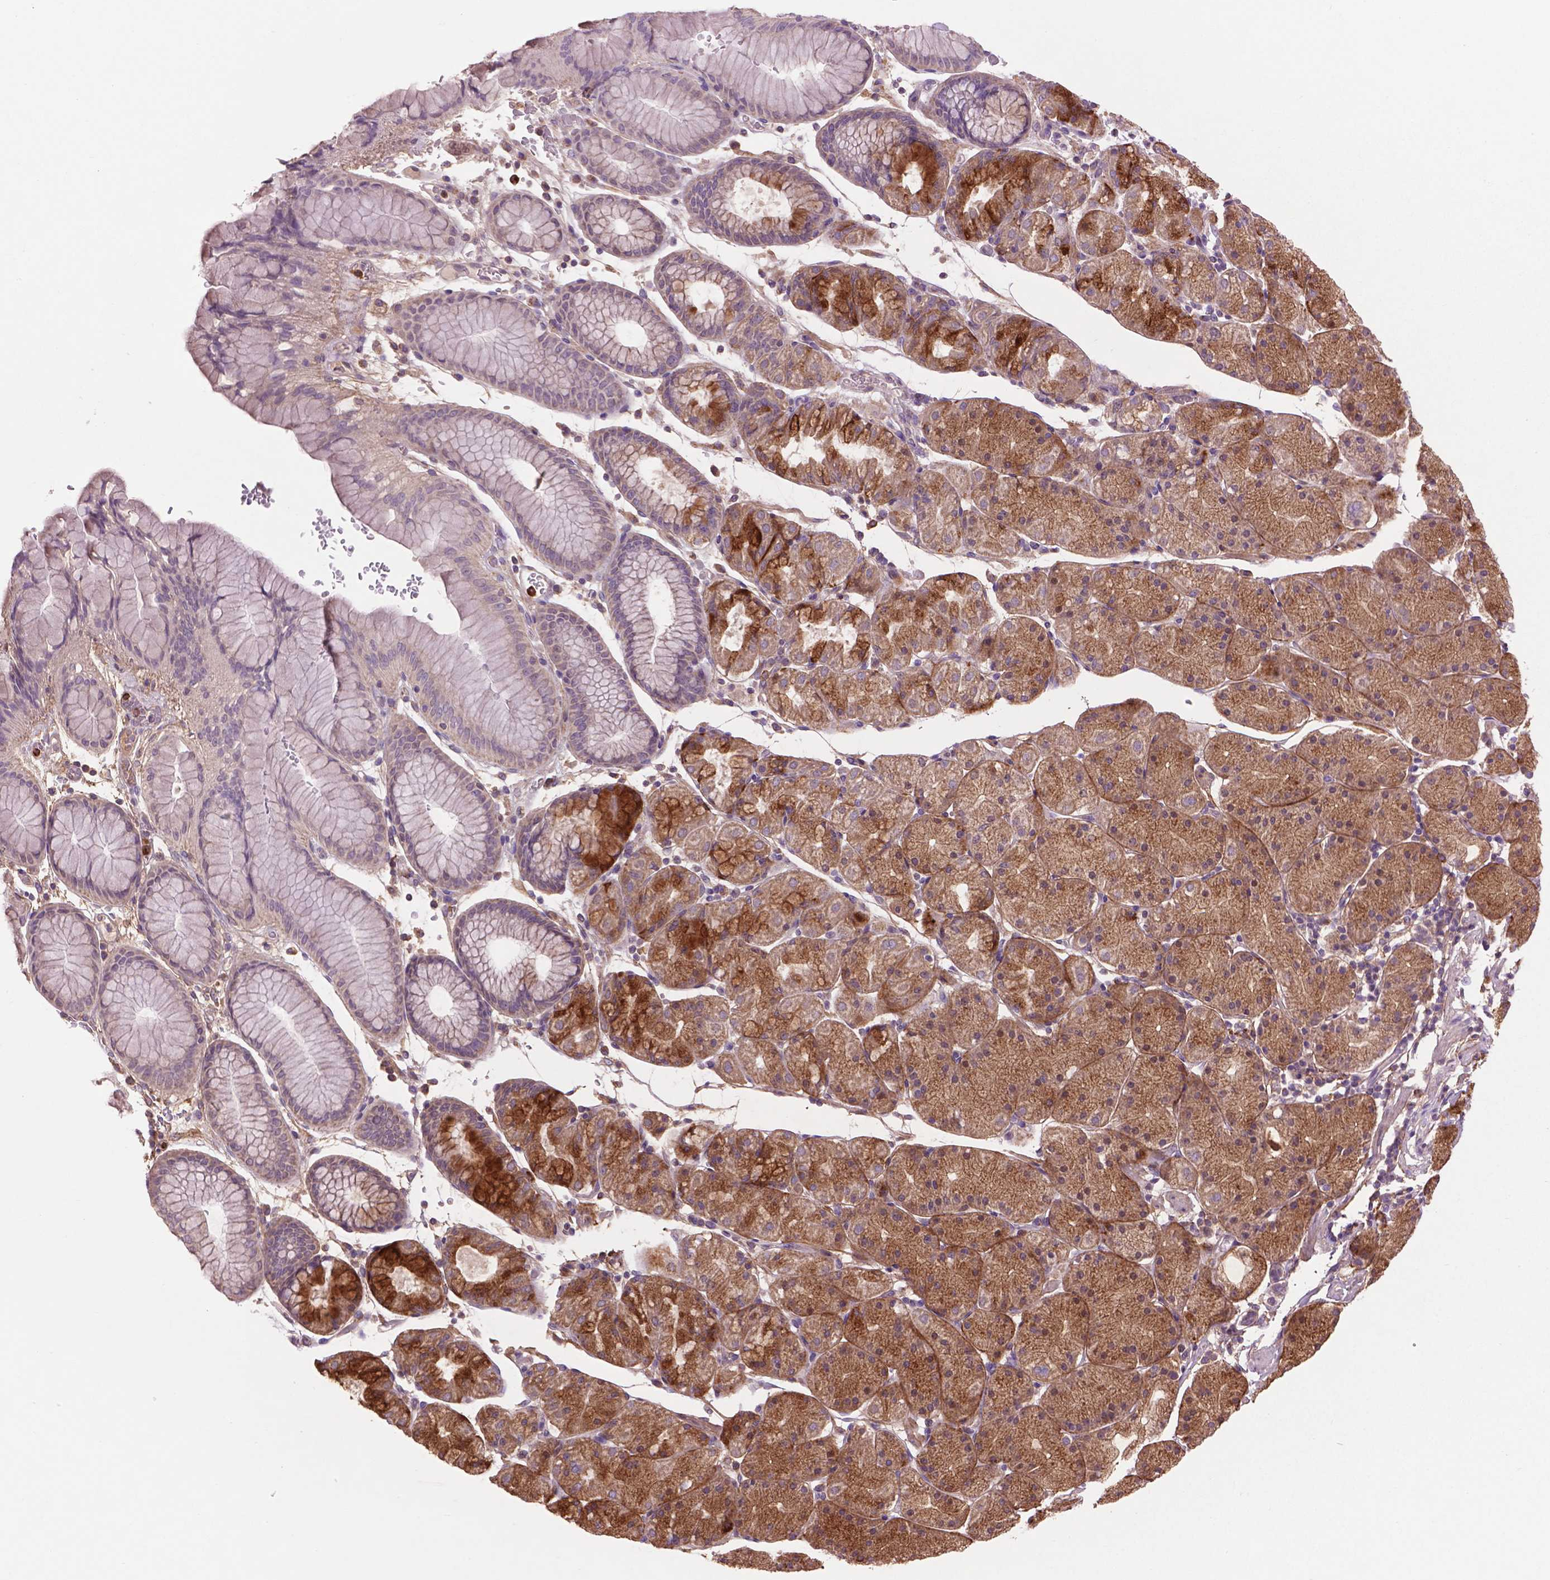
{"staining": {"intensity": "moderate", "quantity": "25%-75%", "location": "cytoplasmic/membranous"}, "tissue": "stomach", "cell_type": "Glandular cells", "image_type": "normal", "snomed": [{"axis": "morphology", "description": "Normal tissue, NOS"}, {"axis": "topography", "description": "Stomach, upper"}, {"axis": "topography", "description": "Stomach"}], "caption": "Immunohistochemical staining of normal stomach shows moderate cytoplasmic/membranous protein positivity in approximately 25%-75% of glandular cells.", "gene": "LRRC3C", "patient": {"sex": "male", "age": 76}}